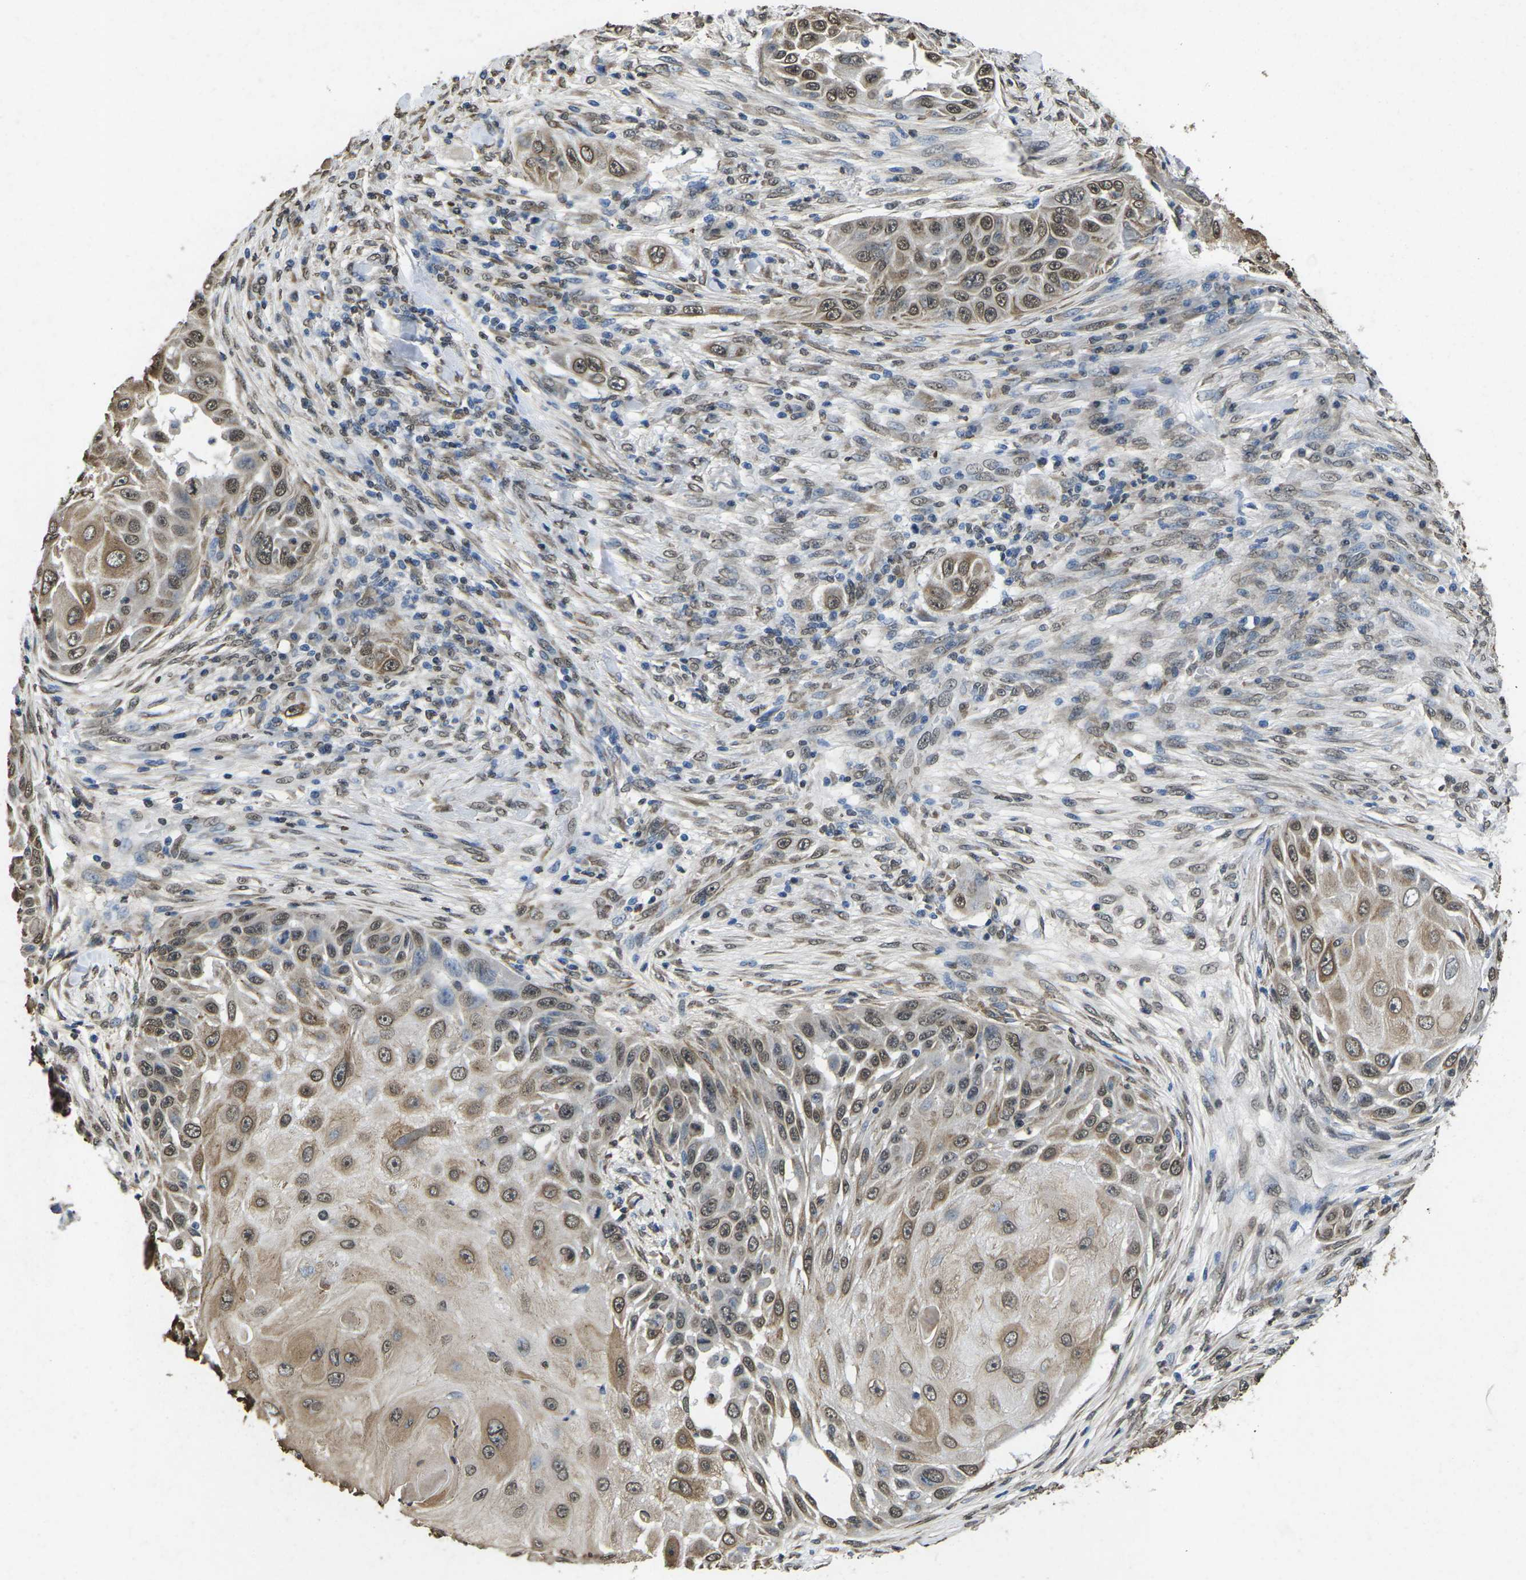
{"staining": {"intensity": "moderate", "quantity": "25%-75%", "location": "cytoplasmic/membranous,nuclear"}, "tissue": "skin cancer", "cell_type": "Tumor cells", "image_type": "cancer", "snomed": [{"axis": "morphology", "description": "Squamous cell carcinoma, NOS"}, {"axis": "topography", "description": "Skin"}], "caption": "Squamous cell carcinoma (skin) tissue demonstrates moderate cytoplasmic/membranous and nuclear staining in approximately 25%-75% of tumor cells", "gene": "SCNN1B", "patient": {"sex": "female", "age": 44}}